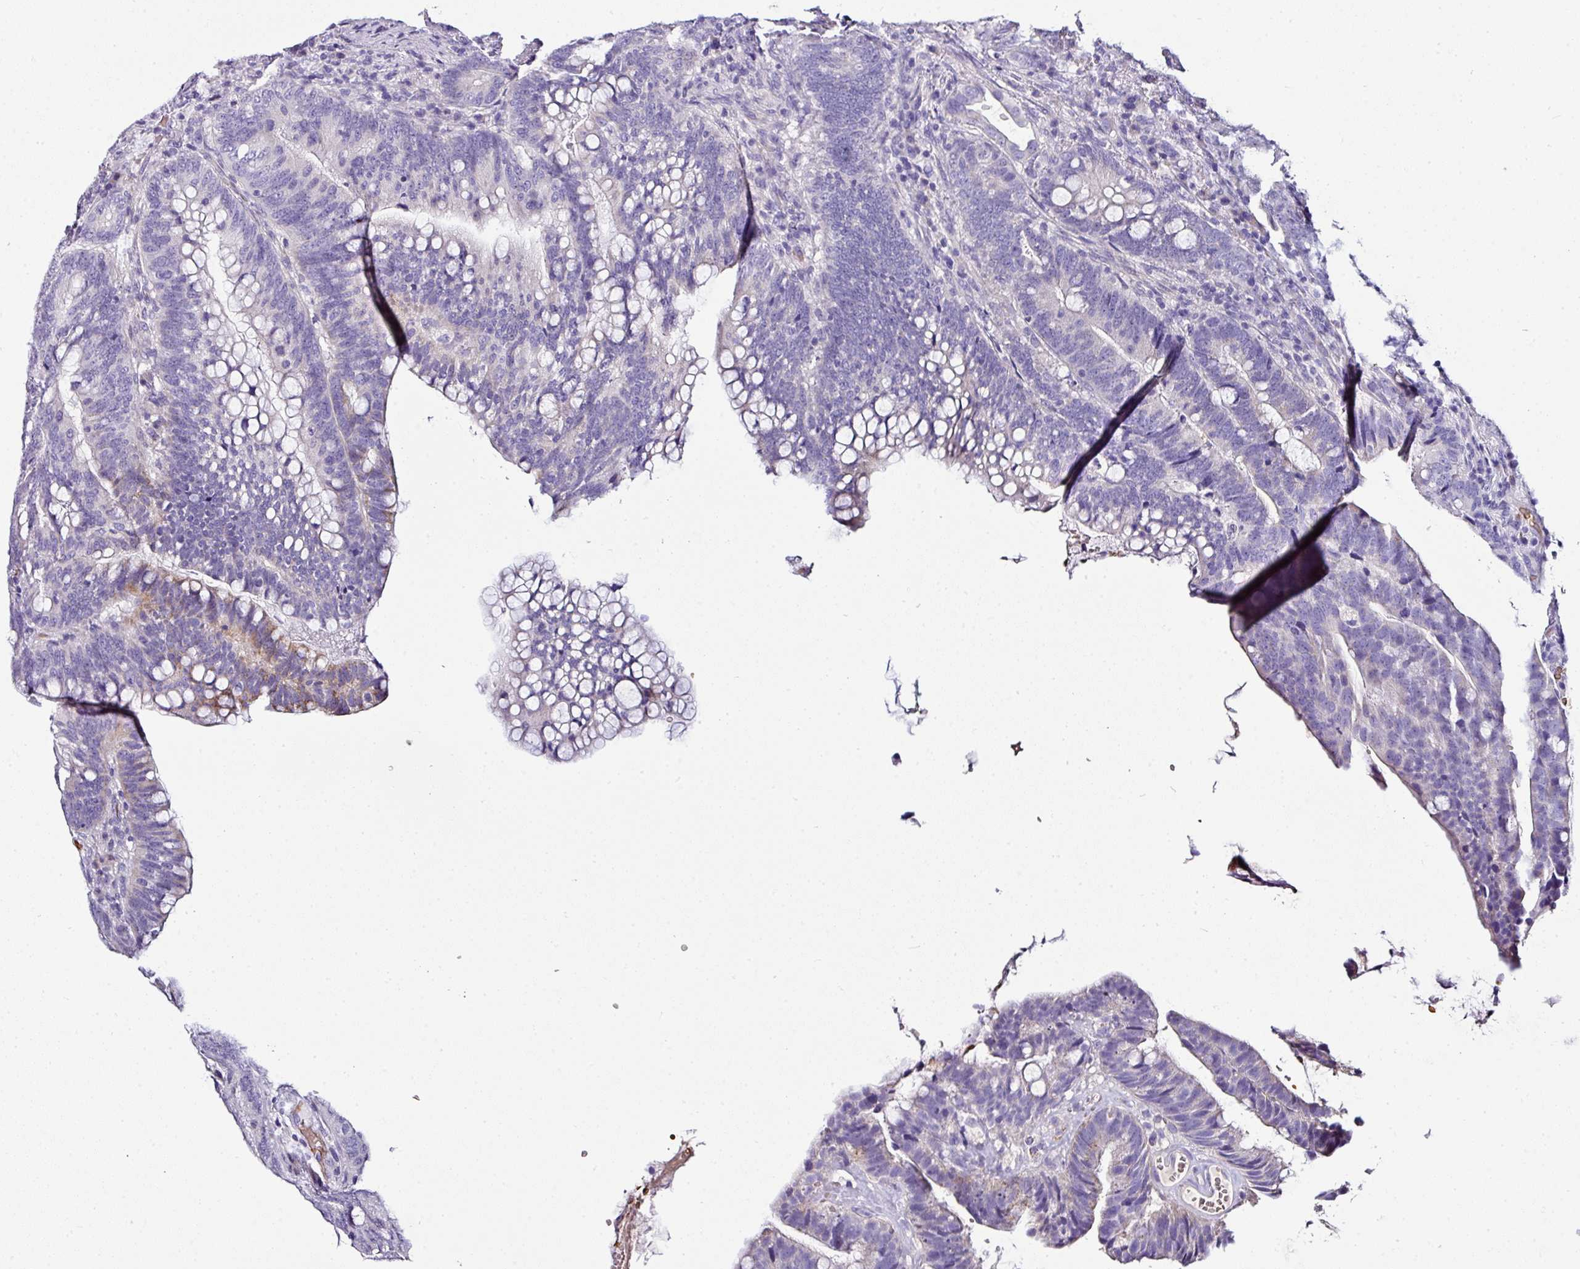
{"staining": {"intensity": "negative", "quantity": "none", "location": "none"}, "tissue": "colorectal cancer", "cell_type": "Tumor cells", "image_type": "cancer", "snomed": [{"axis": "morphology", "description": "Adenocarcinoma, NOS"}, {"axis": "topography", "description": "Colon"}], "caption": "An IHC micrograph of colorectal cancer is shown. There is no staining in tumor cells of colorectal cancer.", "gene": "NAPSA", "patient": {"sex": "female", "age": 66}}